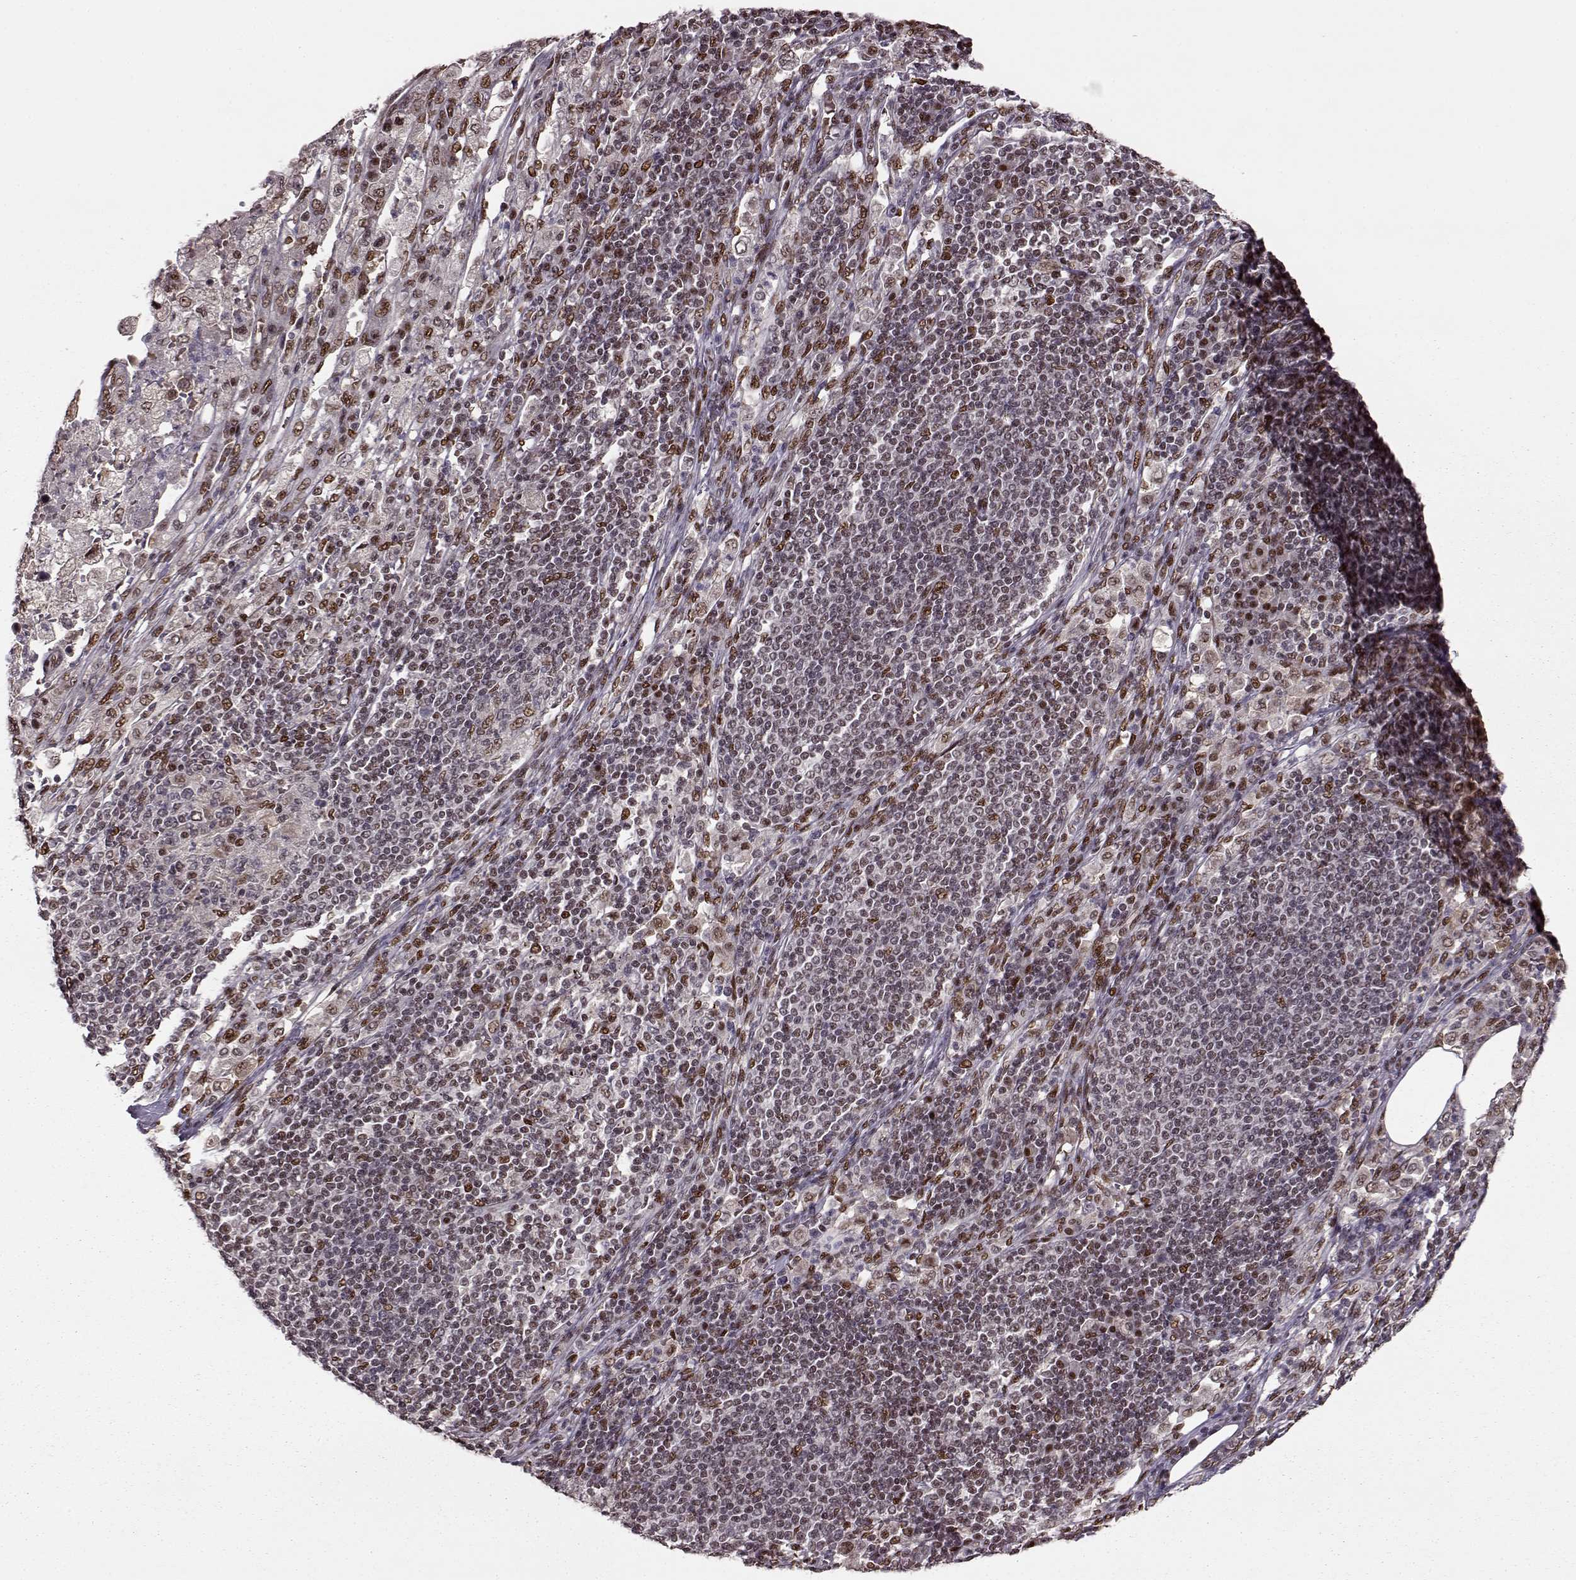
{"staining": {"intensity": "moderate", "quantity": ">75%", "location": "cytoplasmic/membranous,nuclear"}, "tissue": "pancreatic cancer", "cell_type": "Tumor cells", "image_type": "cancer", "snomed": [{"axis": "morphology", "description": "Adenocarcinoma, NOS"}, {"axis": "topography", "description": "Pancreas"}], "caption": "Immunohistochemical staining of human pancreatic cancer (adenocarcinoma) displays moderate cytoplasmic/membranous and nuclear protein positivity in about >75% of tumor cells.", "gene": "FTO", "patient": {"sex": "female", "age": 61}}